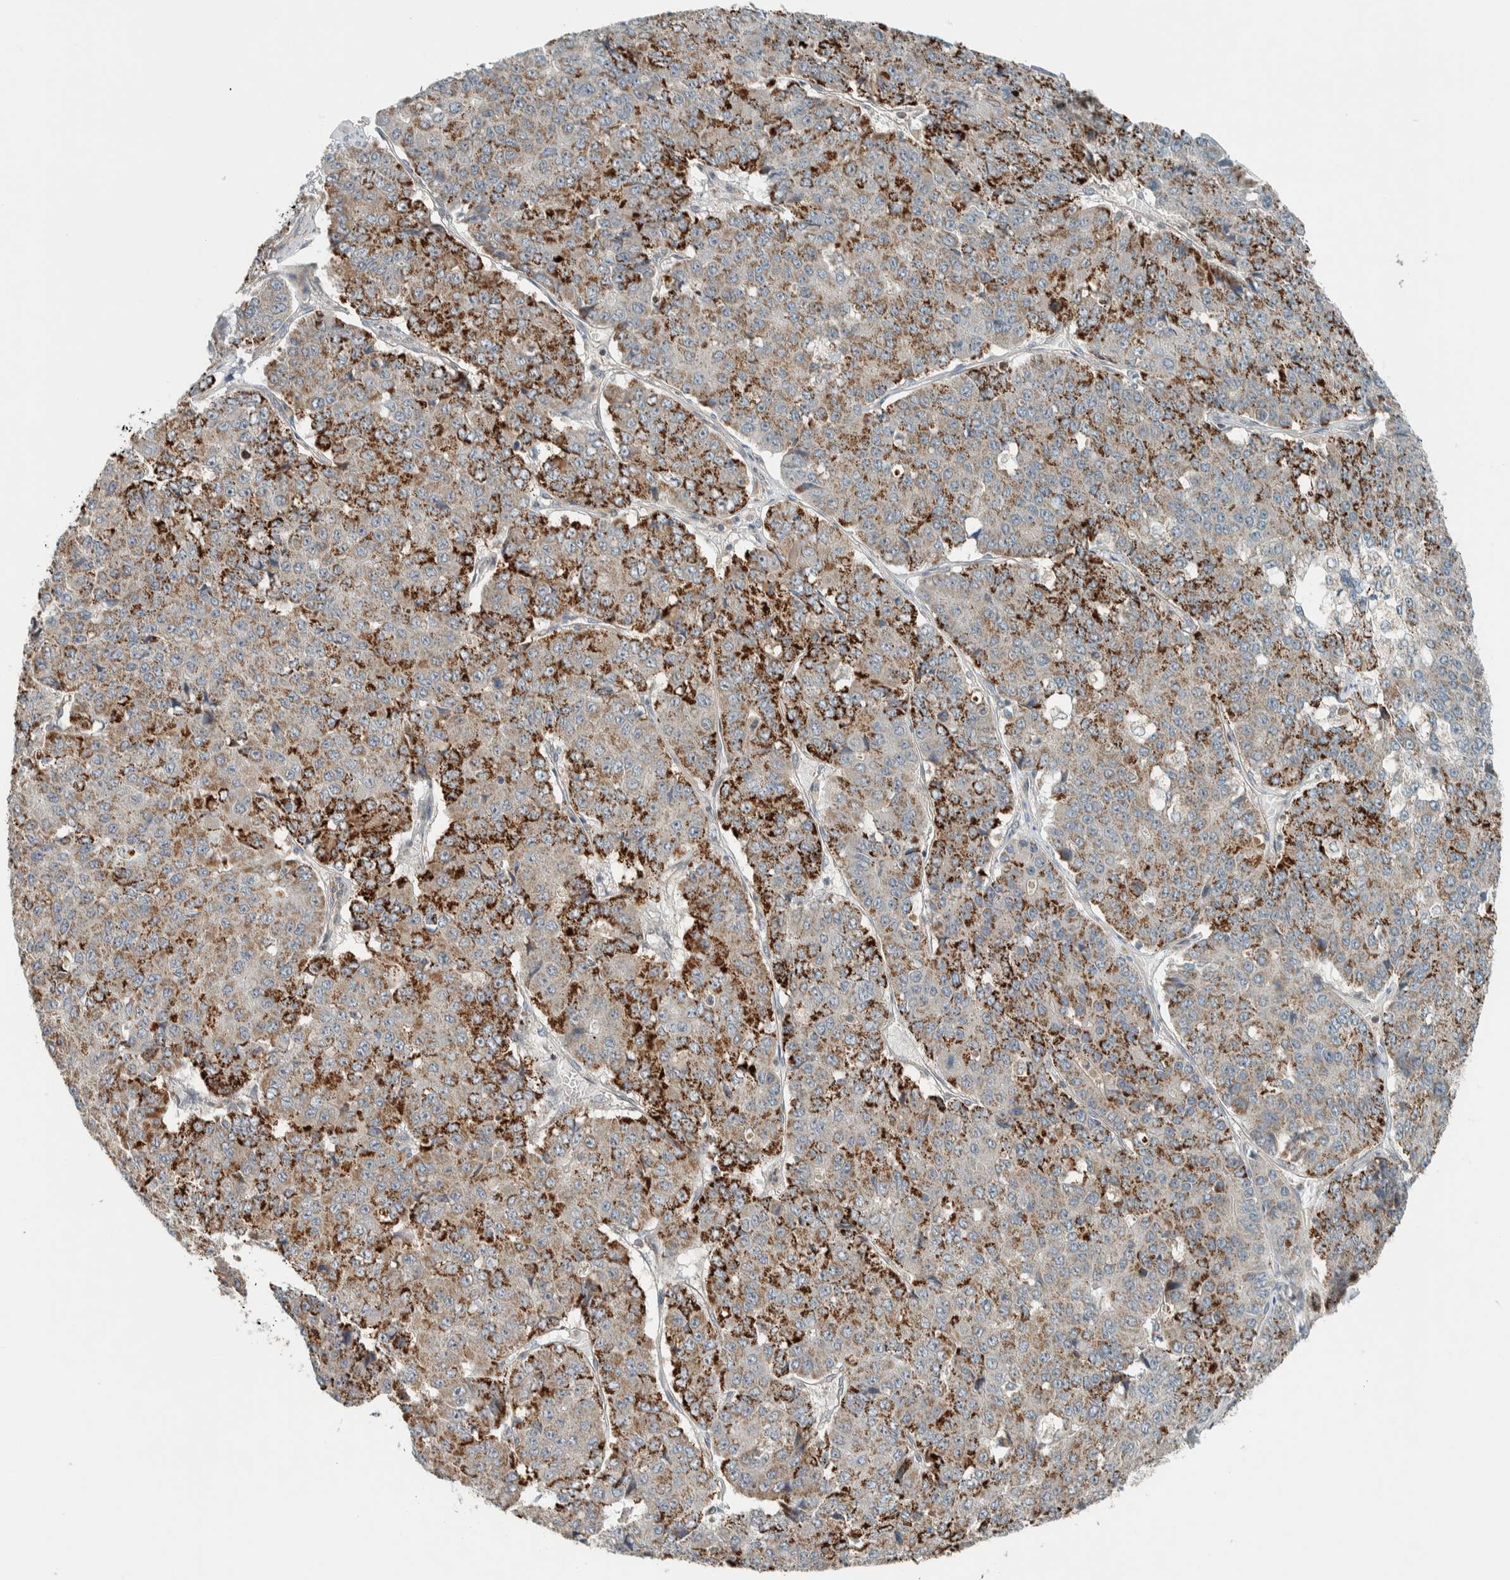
{"staining": {"intensity": "strong", "quantity": "25%-75%", "location": "cytoplasmic/membranous"}, "tissue": "pancreatic cancer", "cell_type": "Tumor cells", "image_type": "cancer", "snomed": [{"axis": "morphology", "description": "Adenocarcinoma, NOS"}, {"axis": "topography", "description": "Pancreas"}], "caption": "Pancreatic adenocarcinoma stained for a protein shows strong cytoplasmic/membranous positivity in tumor cells.", "gene": "SLFN12L", "patient": {"sex": "male", "age": 50}}